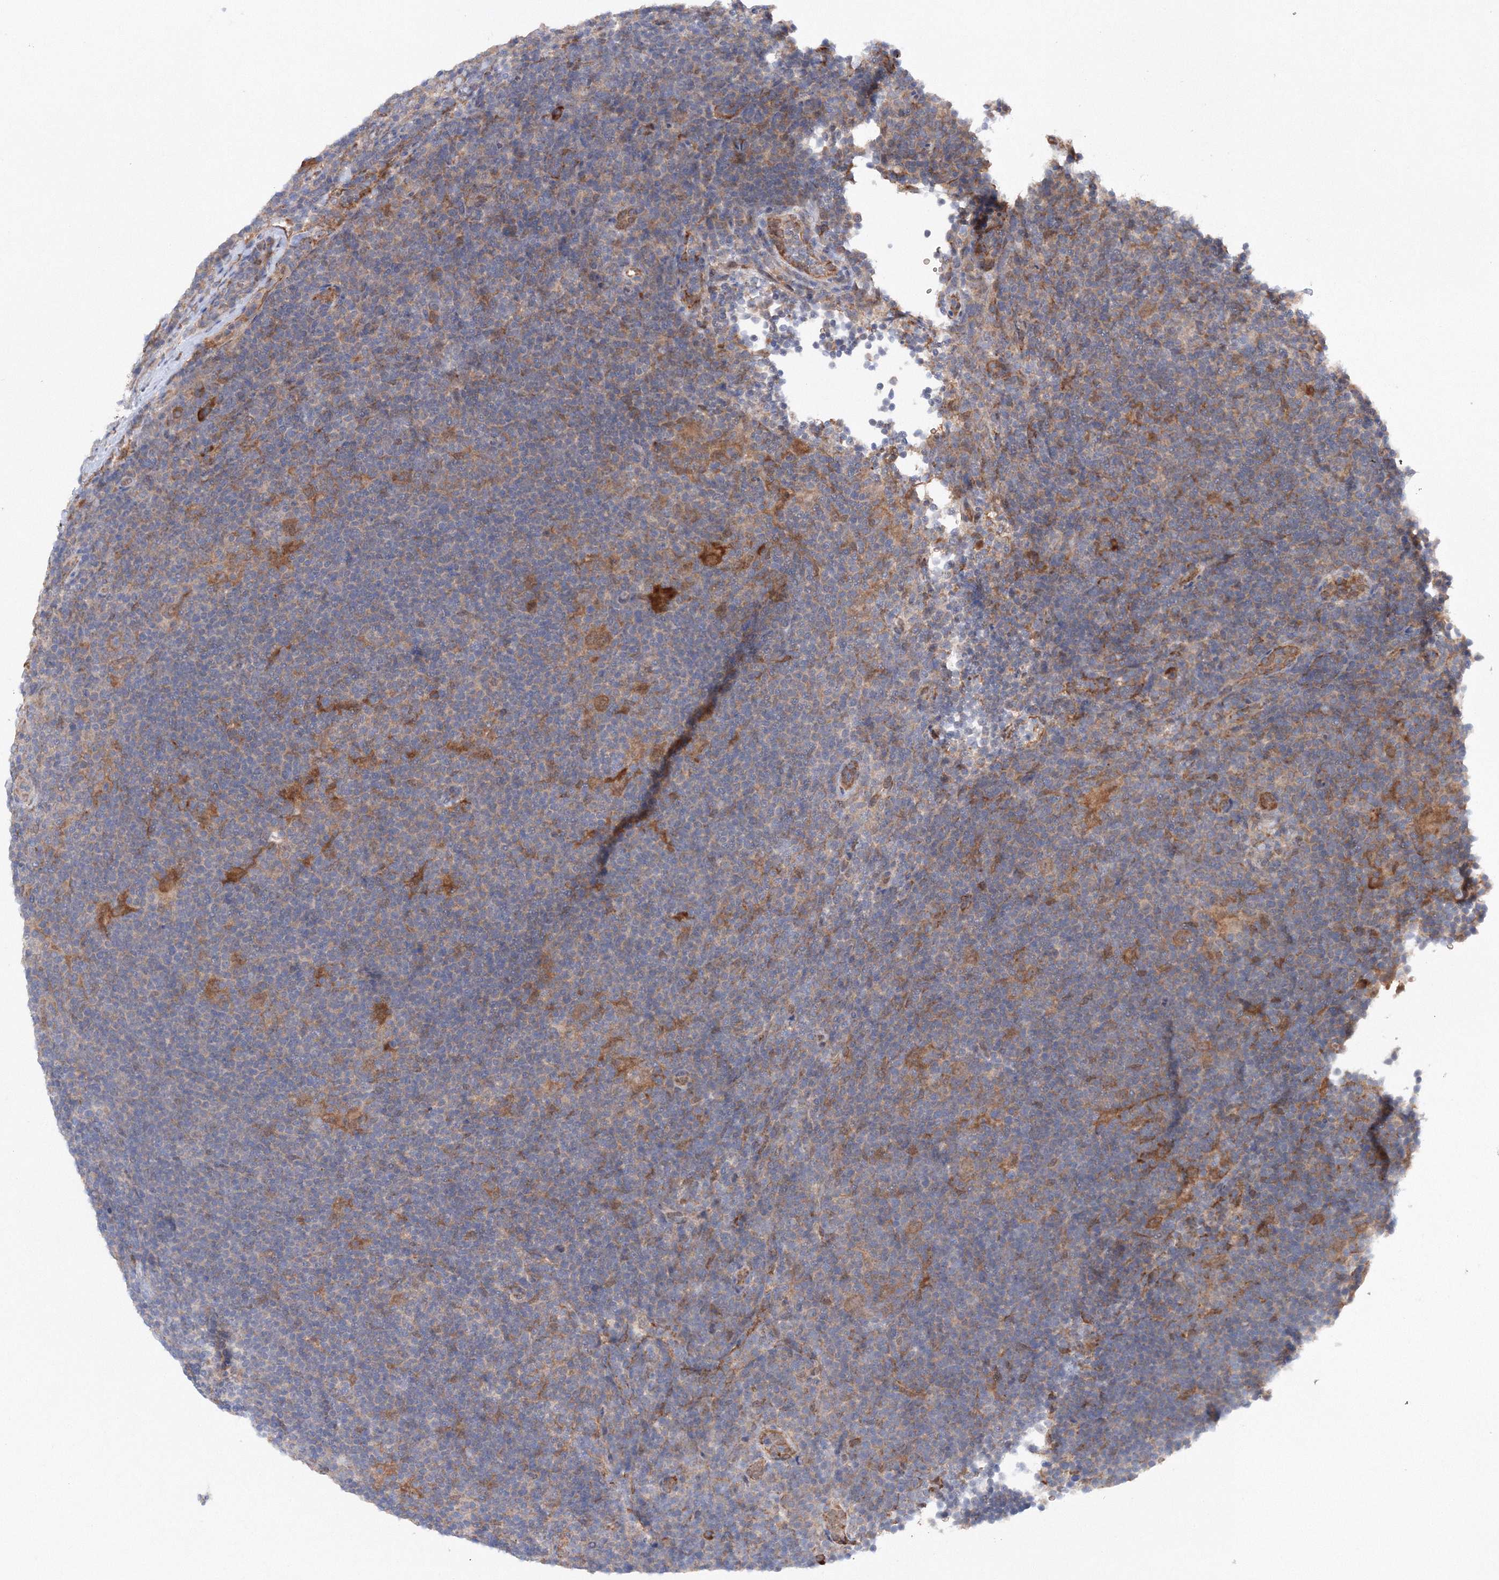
{"staining": {"intensity": "moderate", "quantity": "<25%", "location": "cytoplasmic/membranous"}, "tissue": "lymphoma", "cell_type": "Tumor cells", "image_type": "cancer", "snomed": [{"axis": "morphology", "description": "Hodgkin's disease, NOS"}, {"axis": "topography", "description": "Lymph node"}], "caption": "A brown stain shows moderate cytoplasmic/membranous staining of a protein in human lymphoma tumor cells.", "gene": "DIS3L2", "patient": {"sex": "female", "age": 57}}